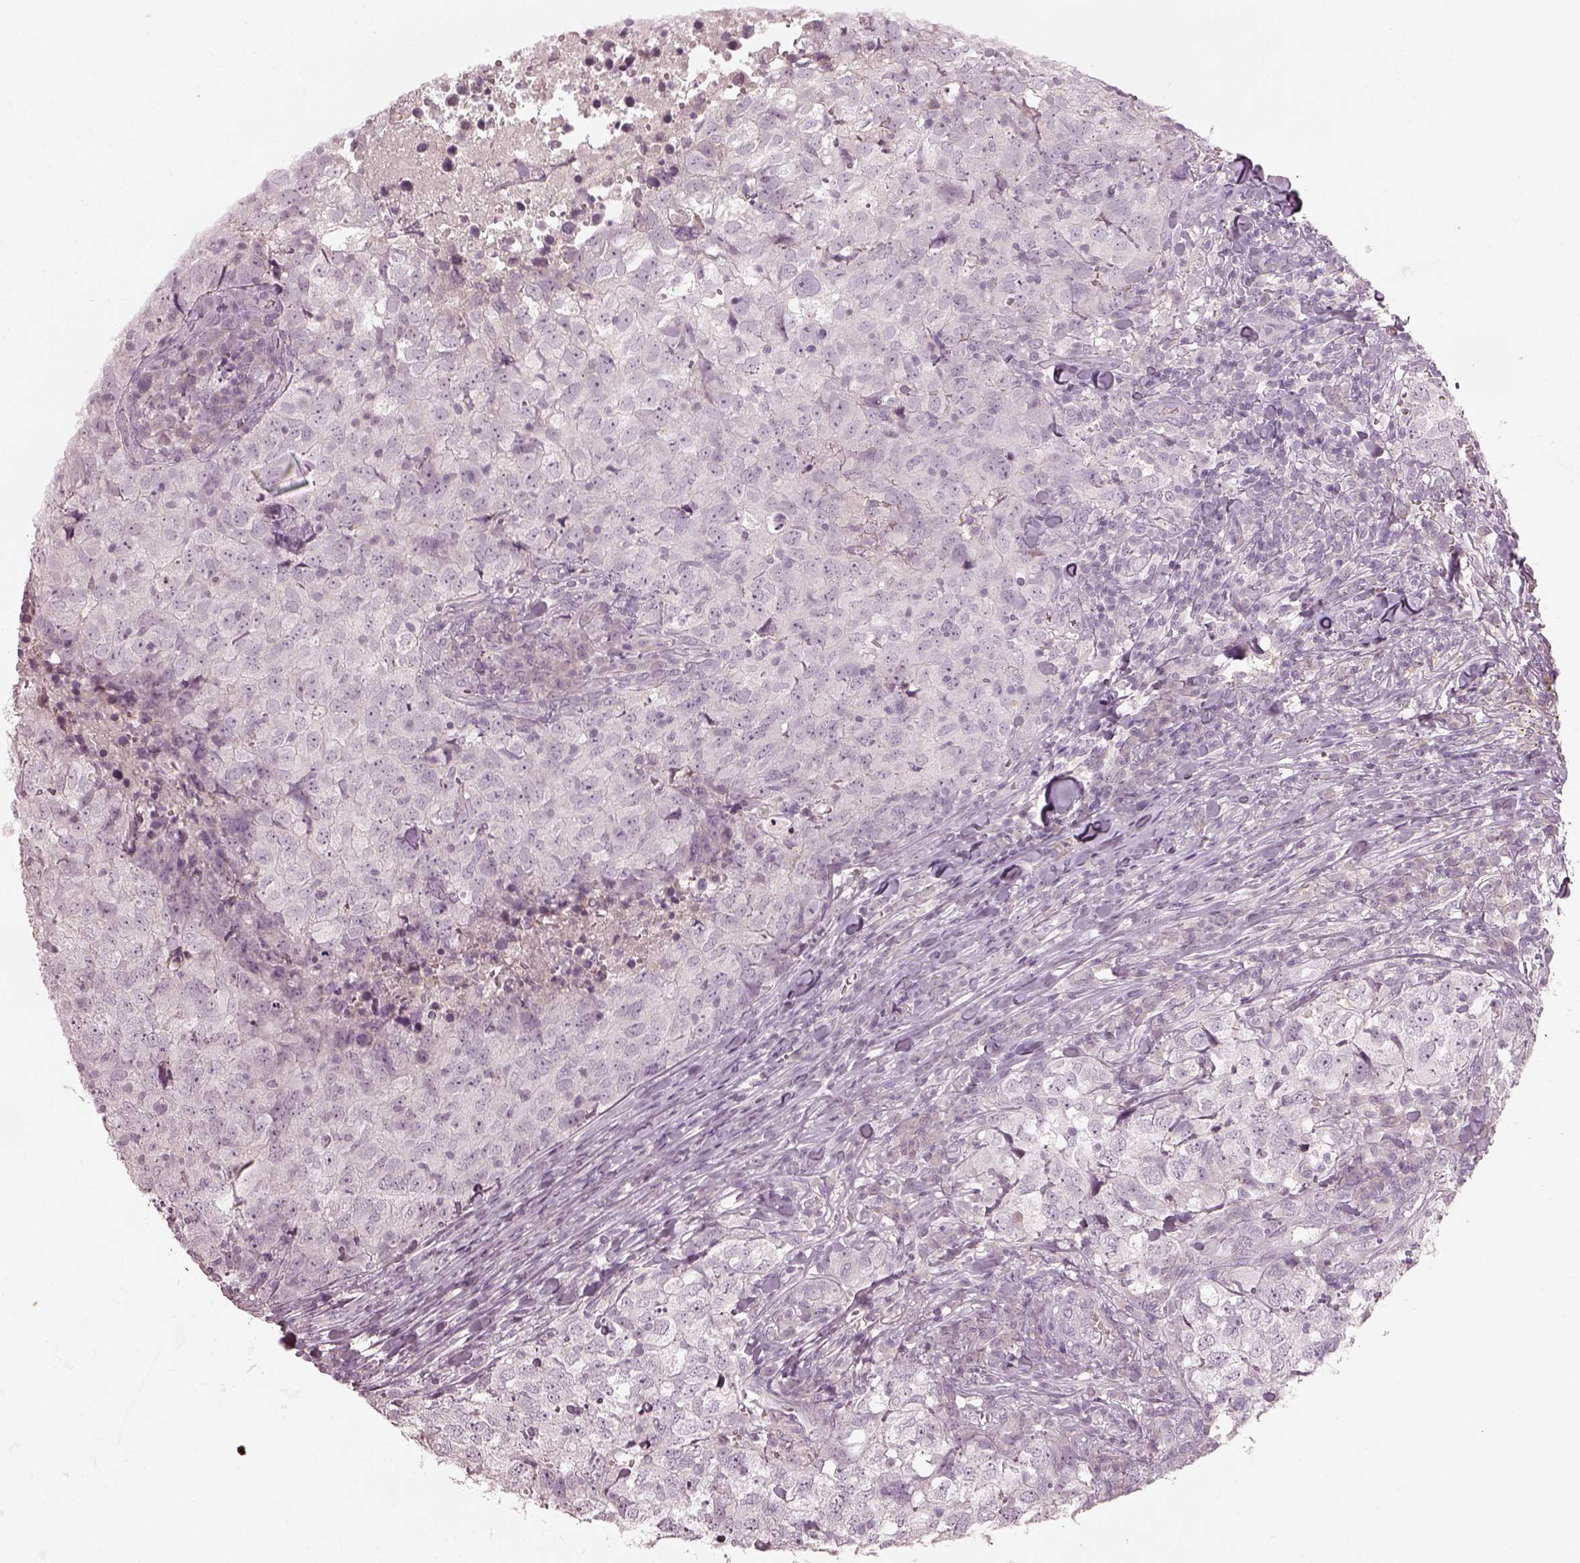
{"staining": {"intensity": "negative", "quantity": "none", "location": "none"}, "tissue": "breast cancer", "cell_type": "Tumor cells", "image_type": "cancer", "snomed": [{"axis": "morphology", "description": "Duct carcinoma"}, {"axis": "topography", "description": "Breast"}], "caption": "This is an immunohistochemistry histopathology image of human intraductal carcinoma (breast). There is no positivity in tumor cells.", "gene": "SPATA6L", "patient": {"sex": "female", "age": 30}}